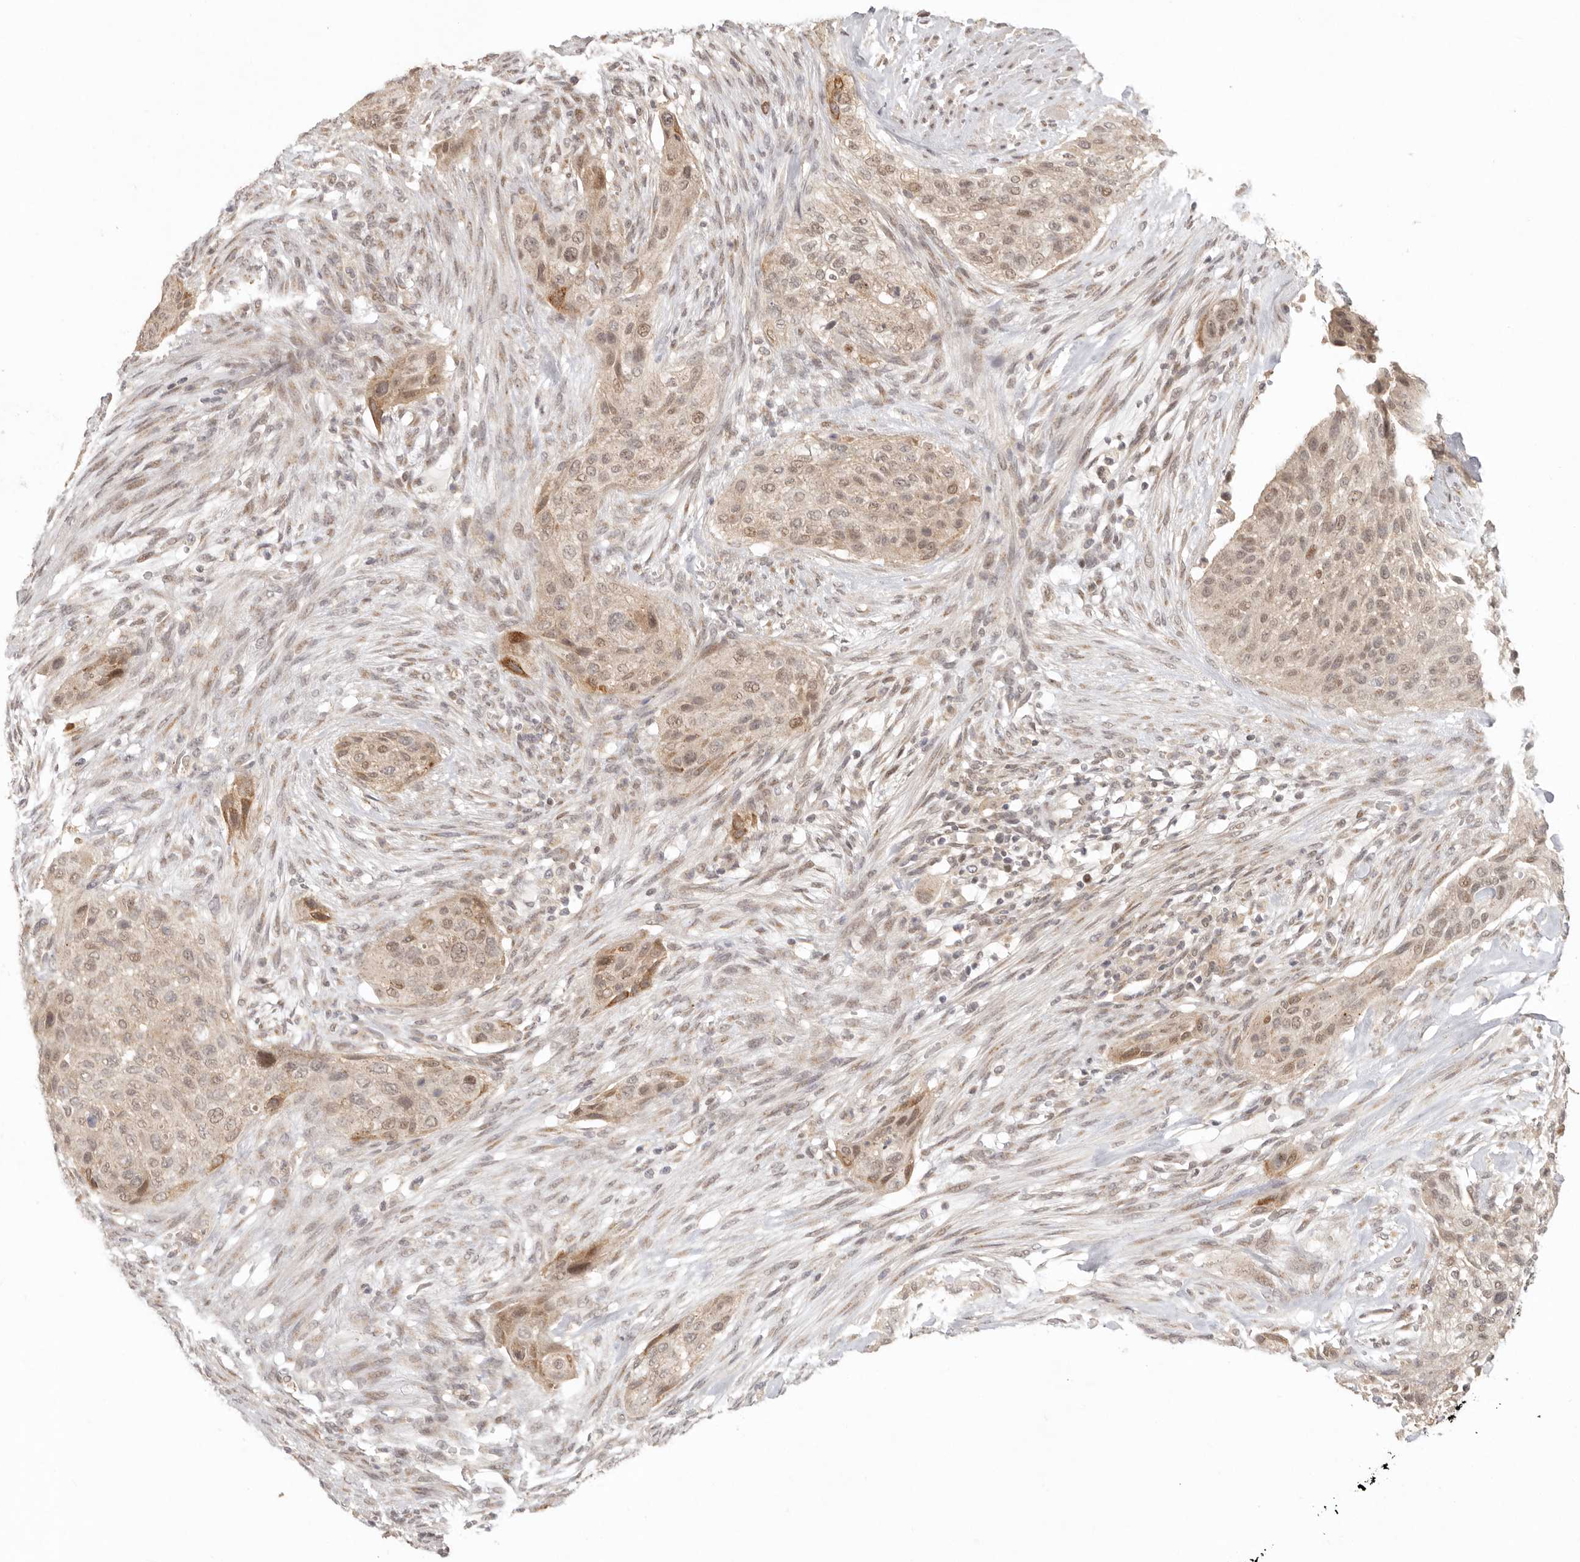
{"staining": {"intensity": "weak", "quantity": ">75%", "location": "cytoplasmic/membranous,nuclear"}, "tissue": "urothelial cancer", "cell_type": "Tumor cells", "image_type": "cancer", "snomed": [{"axis": "morphology", "description": "Urothelial carcinoma, High grade"}, {"axis": "topography", "description": "Urinary bladder"}], "caption": "High-power microscopy captured an immunohistochemistry (IHC) micrograph of urothelial carcinoma (high-grade), revealing weak cytoplasmic/membranous and nuclear expression in about >75% of tumor cells. Immunohistochemistry stains the protein of interest in brown and the nuclei are stained blue.", "gene": "LRRC75A", "patient": {"sex": "male", "age": 35}}